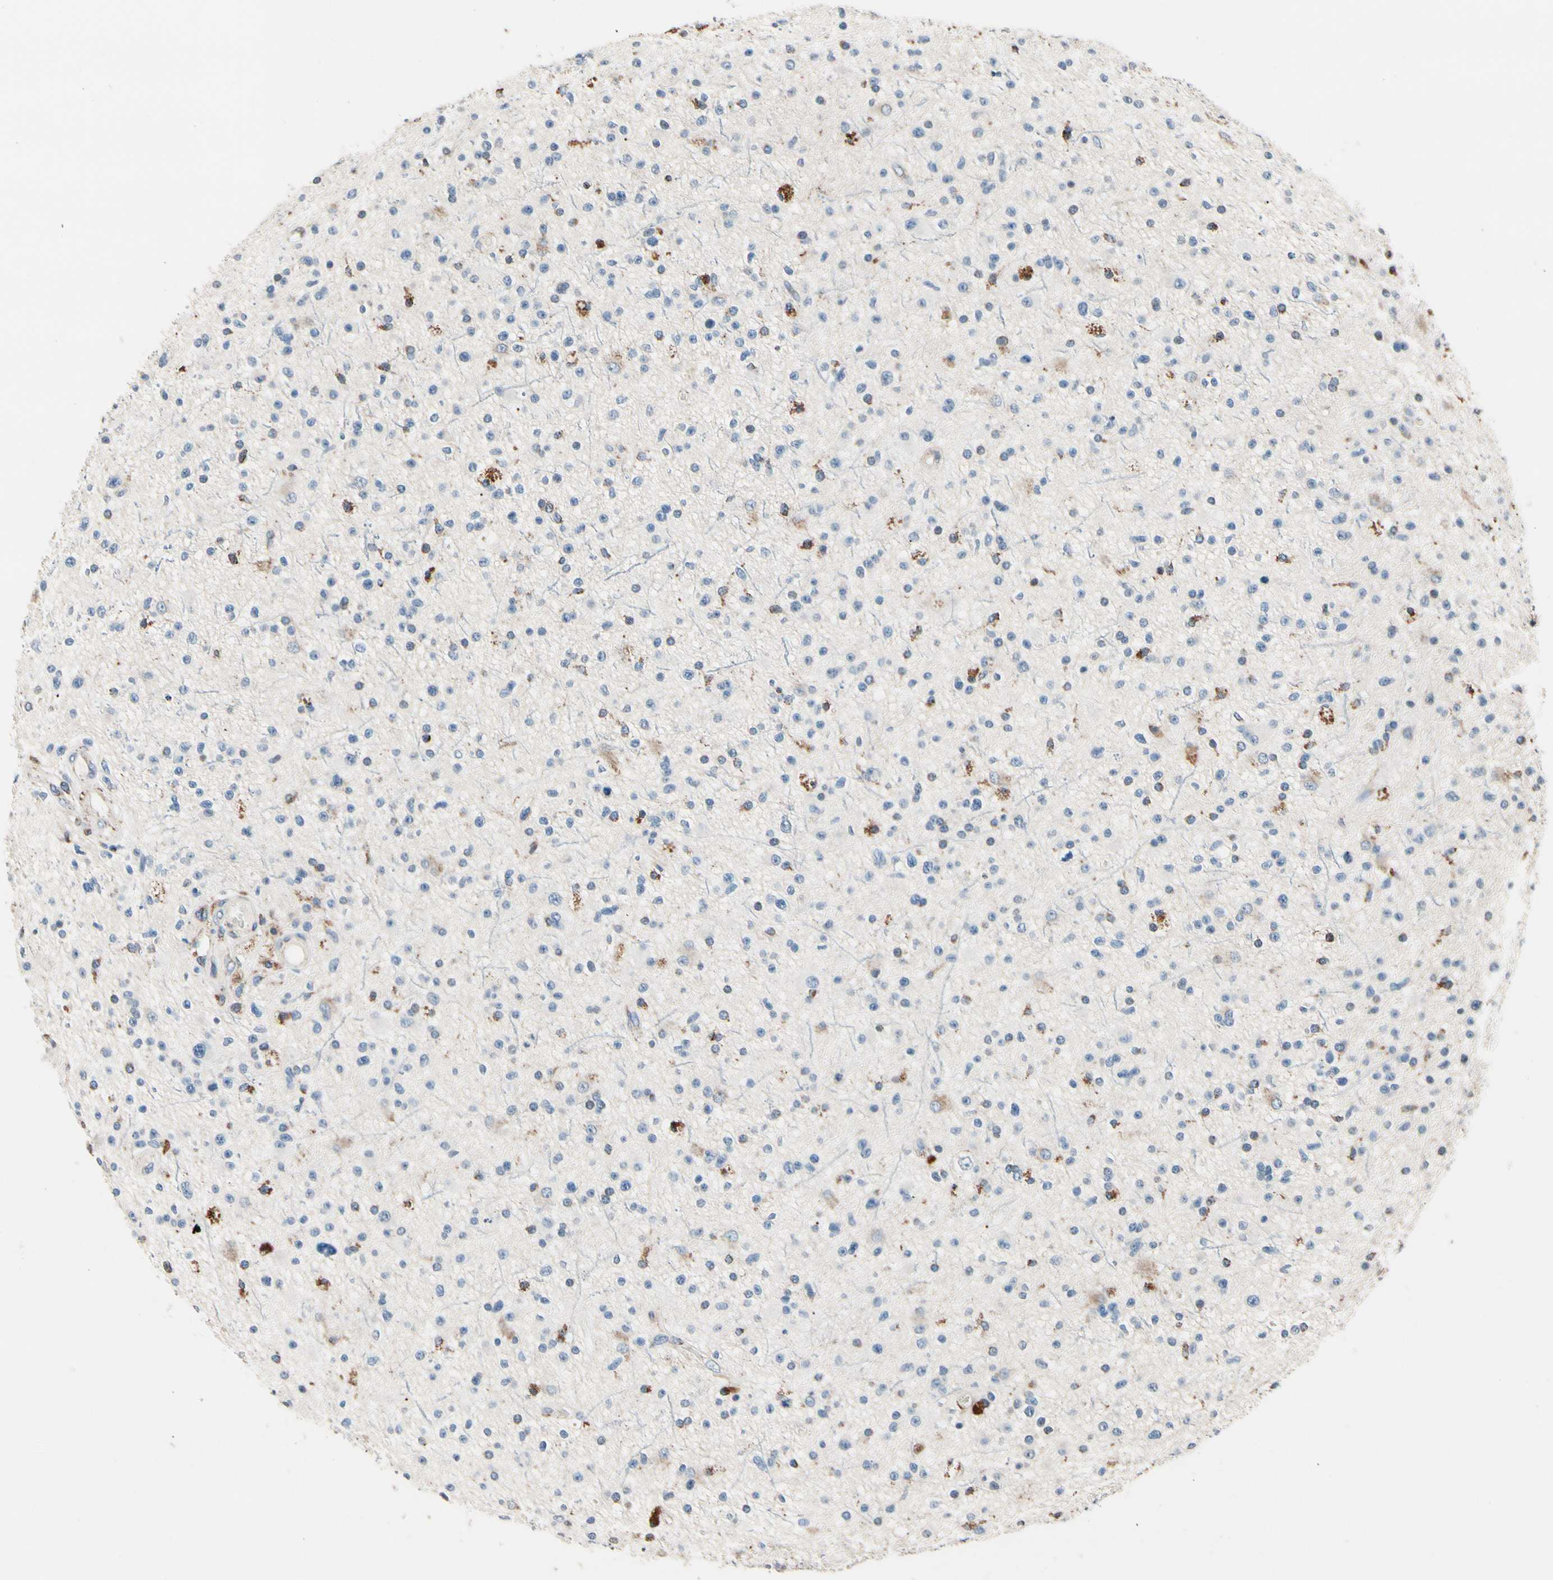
{"staining": {"intensity": "moderate", "quantity": "<25%", "location": "cytoplasmic/membranous,nuclear"}, "tissue": "glioma", "cell_type": "Tumor cells", "image_type": "cancer", "snomed": [{"axis": "morphology", "description": "Glioma, malignant, High grade"}, {"axis": "topography", "description": "Brain"}], "caption": "Immunohistochemistry (IHC) of glioma displays low levels of moderate cytoplasmic/membranous and nuclear staining in about <25% of tumor cells.", "gene": "TMEM176A", "patient": {"sex": "male", "age": 33}}